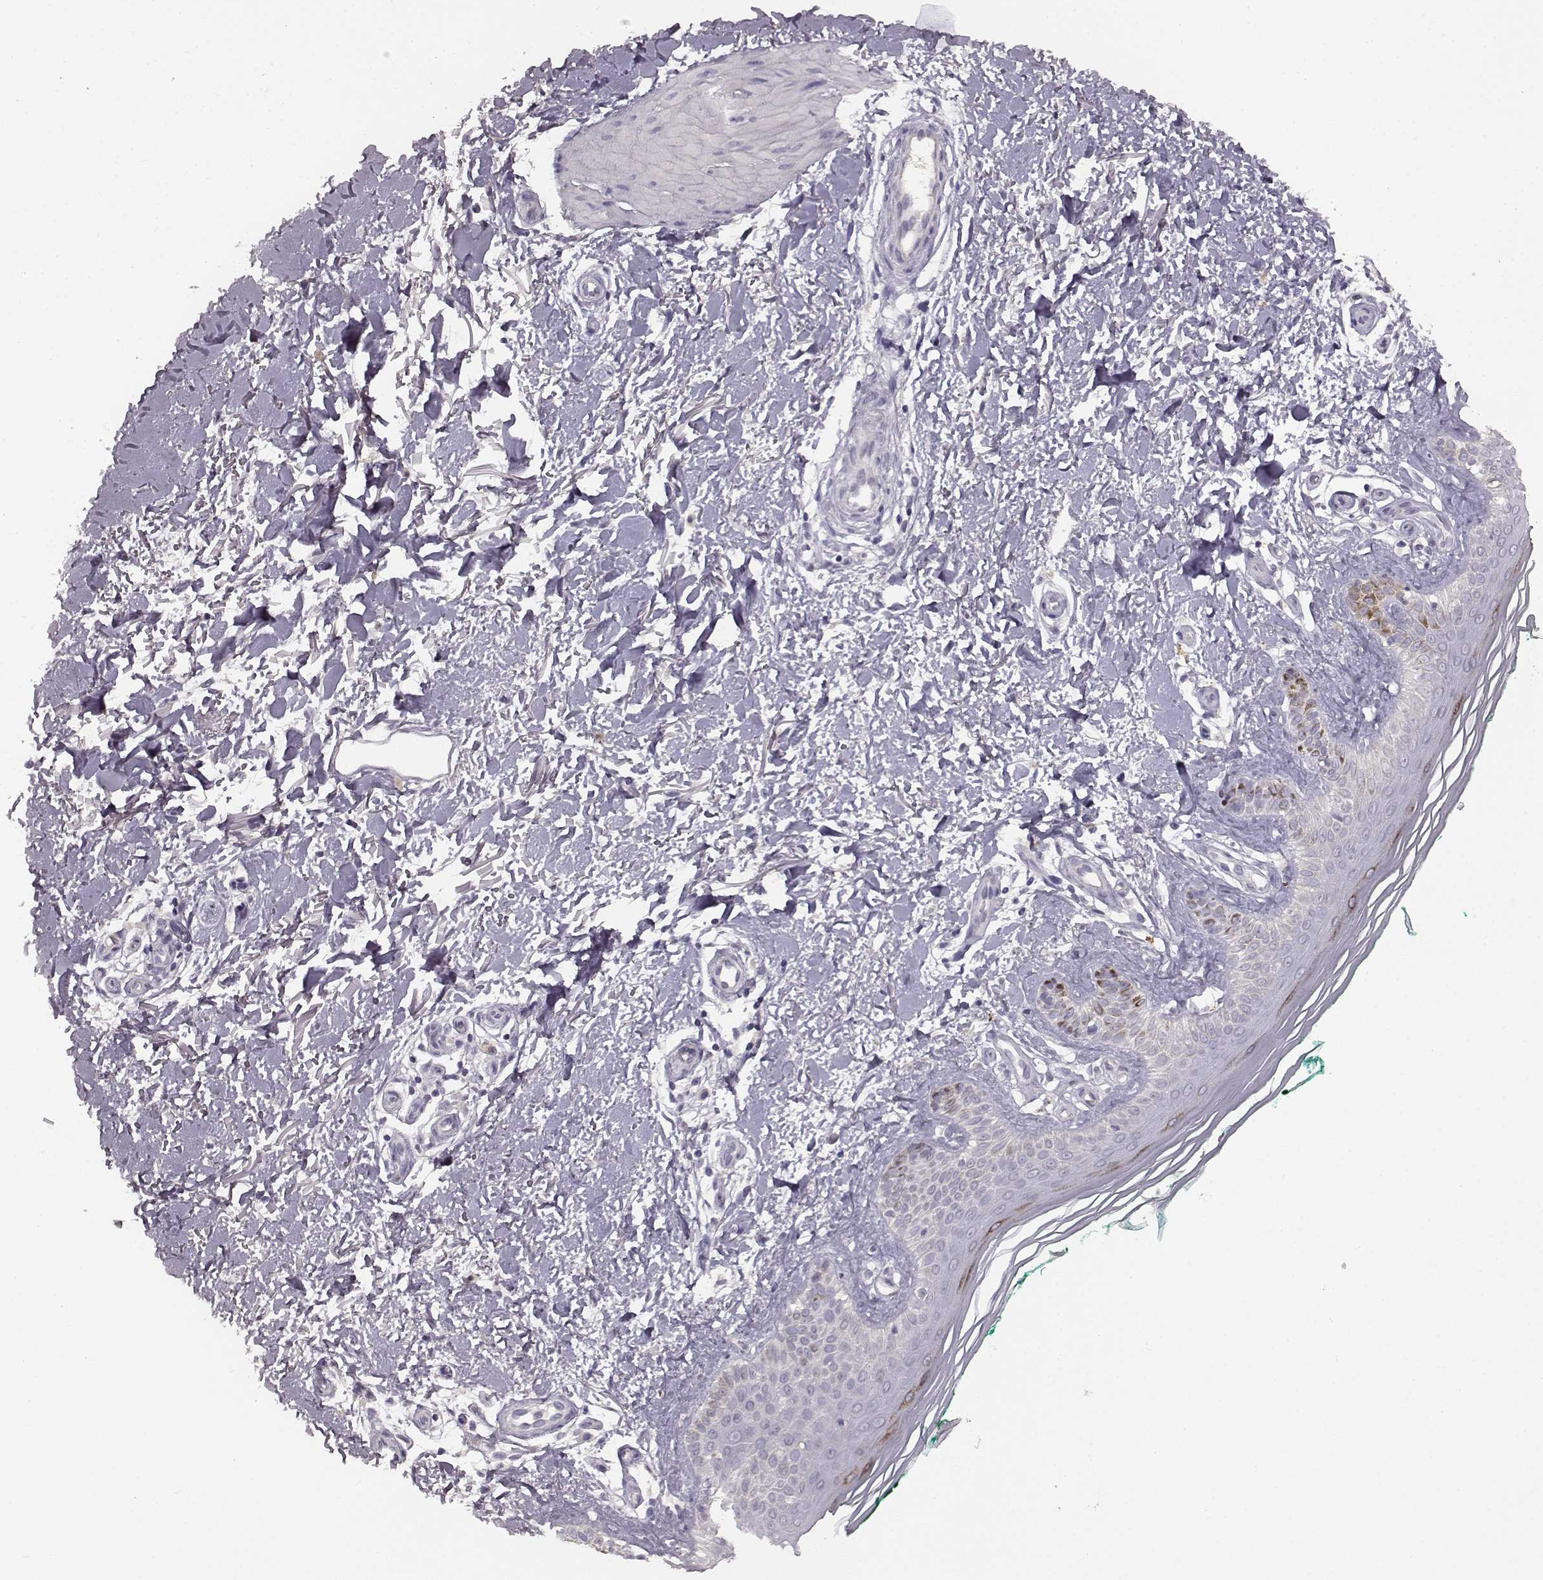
{"staining": {"intensity": "negative", "quantity": "none", "location": "none"}, "tissue": "skin", "cell_type": "Fibroblasts", "image_type": "normal", "snomed": [{"axis": "morphology", "description": "Normal tissue, NOS"}, {"axis": "morphology", "description": "Inflammation, NOS"}, {"axis": "morphology", "description": "Fibrosis, NOS"}, {"axis": "topography", "description": "Skin"}], "caption": "This photomicrograph is of benign skin stained with IHC to label a protein in brown with the nuclei are counter-stained blue. There is no staining in fibroblasts.", "gene": "SPAG17", "patient": {"sex": "male", "age": 71}}